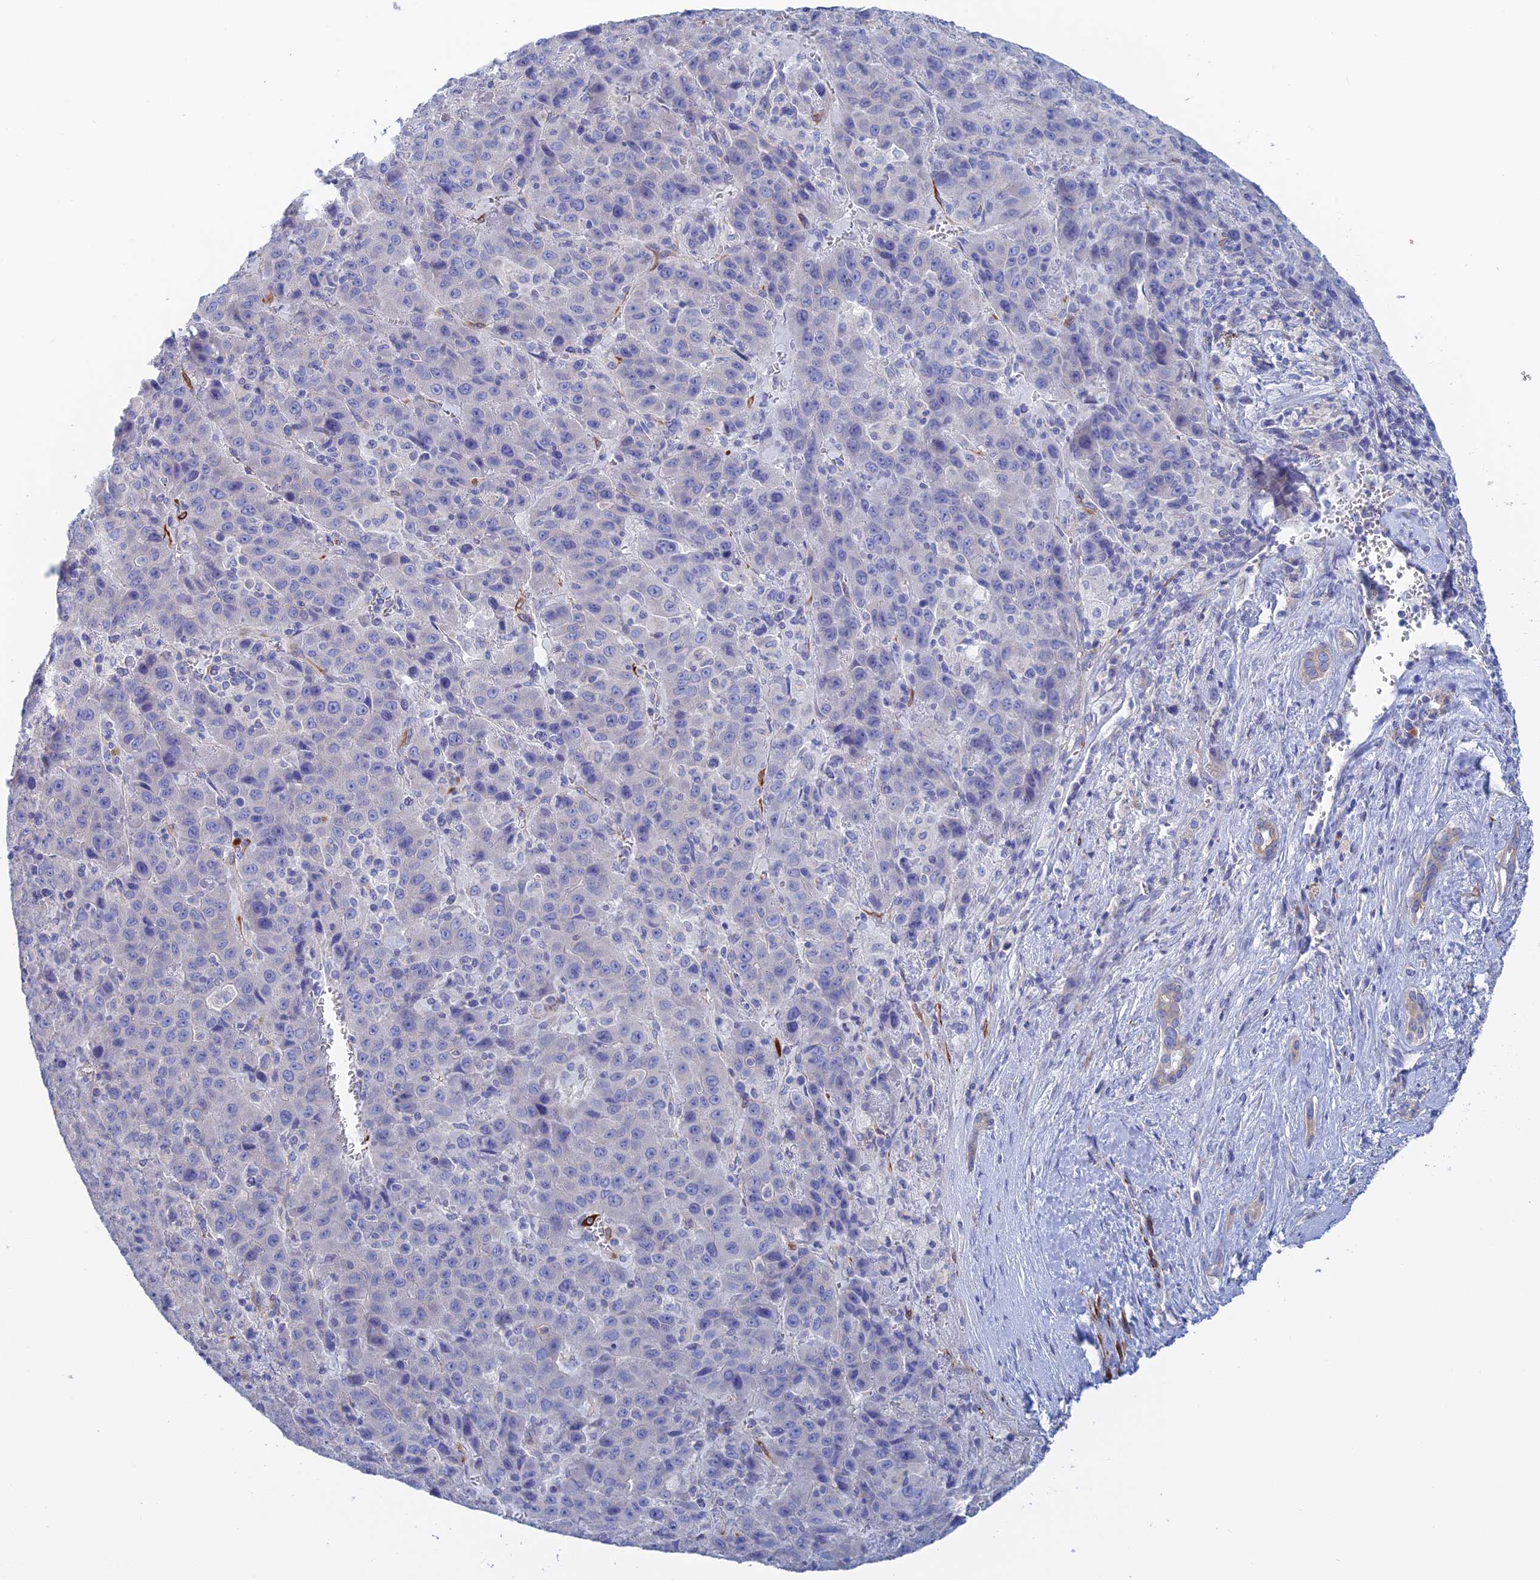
{"staining": {"intensity": "negative", "quantity": "none", "location": "none"}, "tissue": "liver cancer", "cell_type": "Tumor cells", "image_type": "cancer", "snomed": [{"axis": "morphology", "description": "Carcinoma, Hepatocellular, NOS"}, {"axis": "topography", "description": "Liver"}], "caption": "This is a histopathology image of immunohistochemistry staining of liver hepatocellular carcinoma, which shows no positivity in tumor cells. The staining was performed using DAB to visualize the protein expression in brown, while the nuclei were stained in blue with hematoxylin (Magnification: 20x).", "gene": "PCDHA8", "patient": {"sex": "female", "age": 53}}